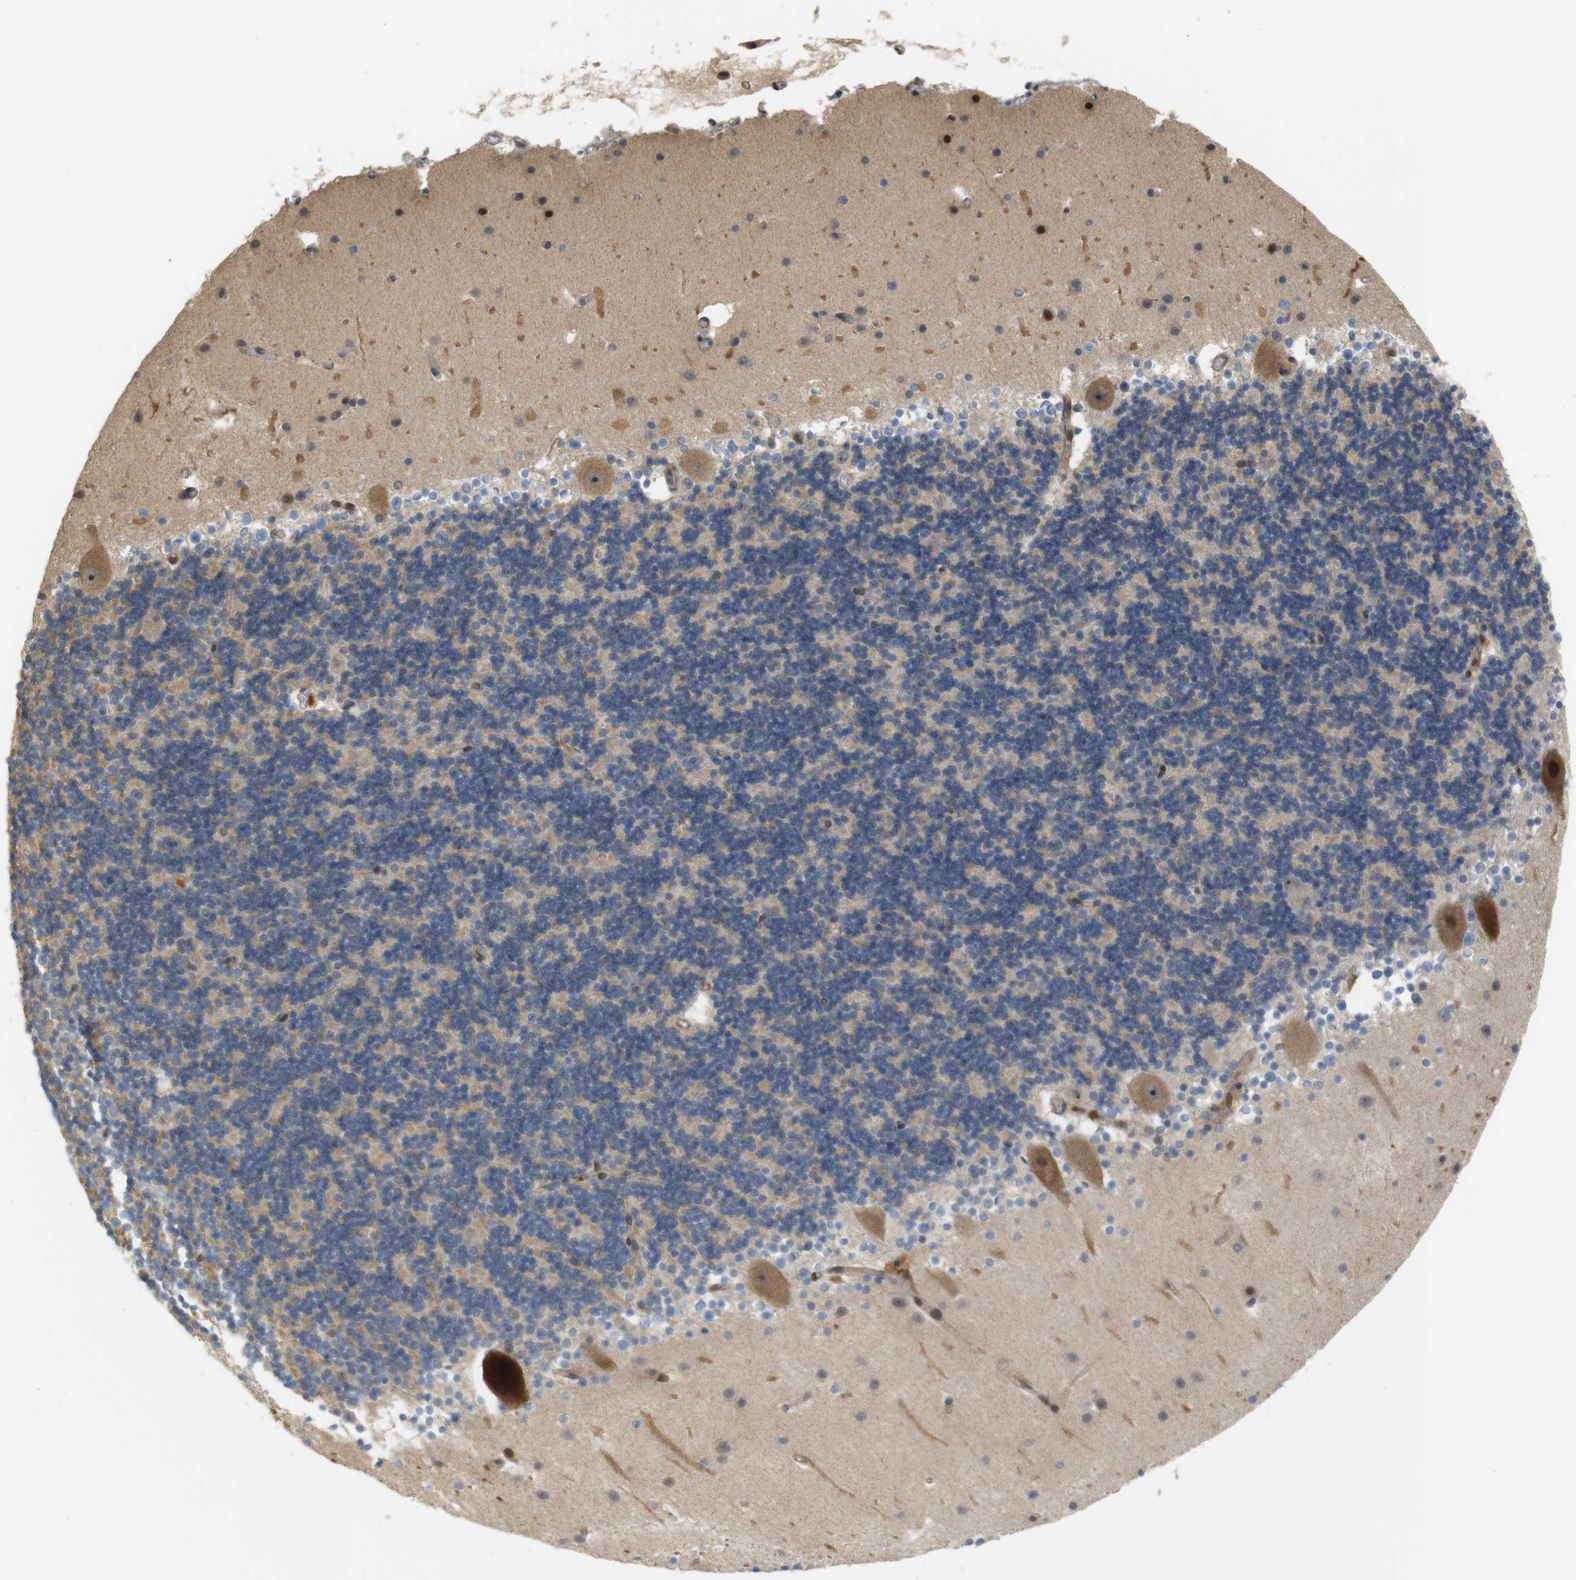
{"staining": {"intensity": "weak", "quantity": "25%-75%", "location": "cytoplasmic/membranous"}, "tissue": "cerebellum", "cell_type": "Cells in granular layer", "image_type": "normal", "snomed": [{"axis": "morphology", "description": "Normal tissue, NOS"}, {"axis": "topography", "description": "Cerebellum"}], "caption": "The photomicrograph shows immunohistochemical staining of benign cerebellum. There is weak cytoplasmic/membranous staining is seen in approximately 25%-75% of cells in granular layer.", "gene": "TSPAN9", "patient": {"sex": "male", "age": 45}}